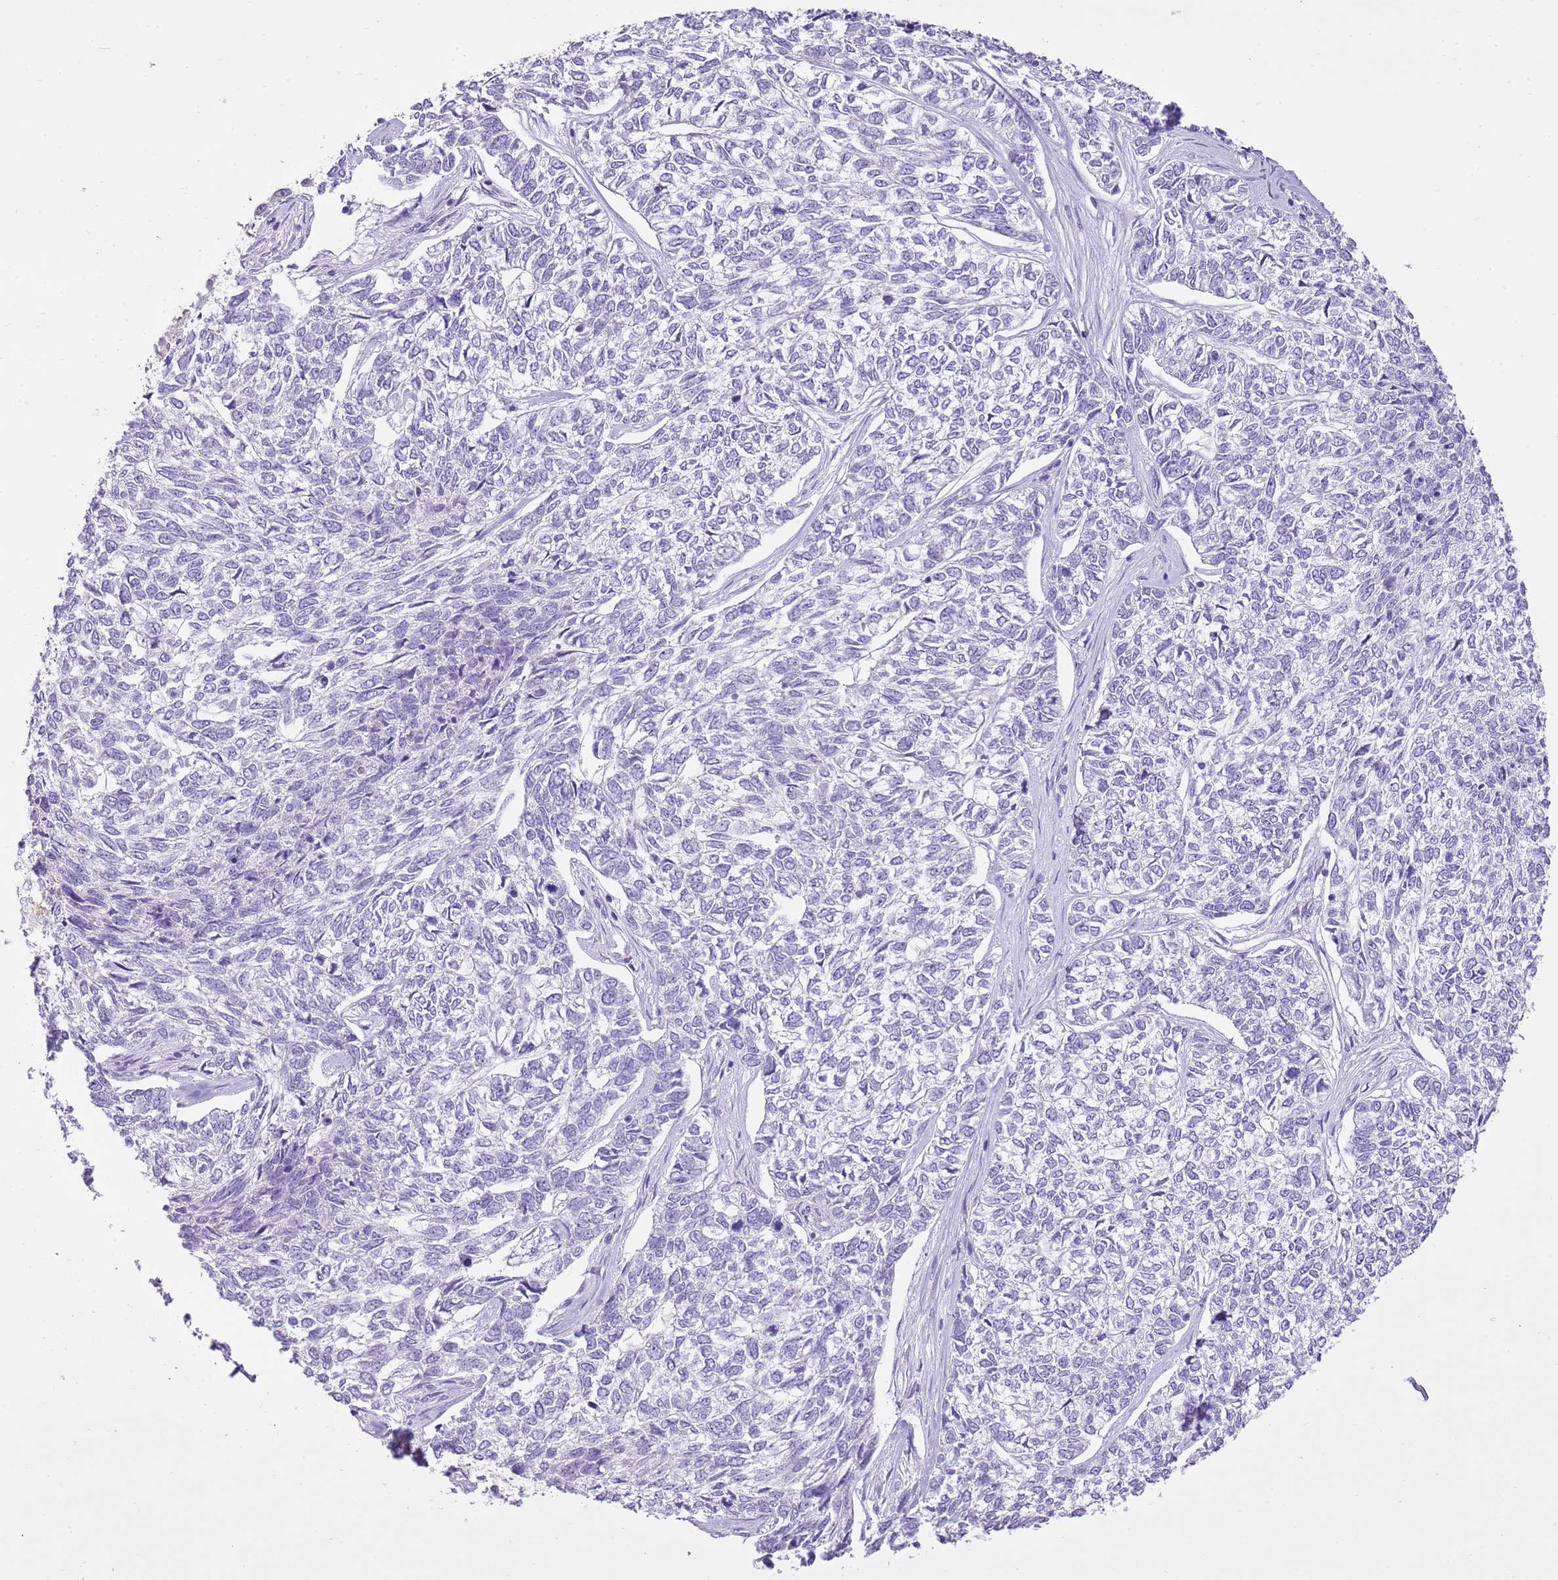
{"staining": {"intensity": "negative", "quantity": "none", "location": "none"}, "tissue": "skin cancer", "cell_type": "Tumor cells", "image_type": "cancer", "snomed": [{"axis": "morphology", "description": "Basal cell carcinoma"}, {"axis": "topography", "description": "Skin"}], "caption": "Skin cancer was stained to show a protein in brown. There is no significant expression in tumor cells. (DAB immunohistochemistry with hematoxylin counter stain).", "gene": "XPO7", "patient": {"sex": "female", "age": 65}}